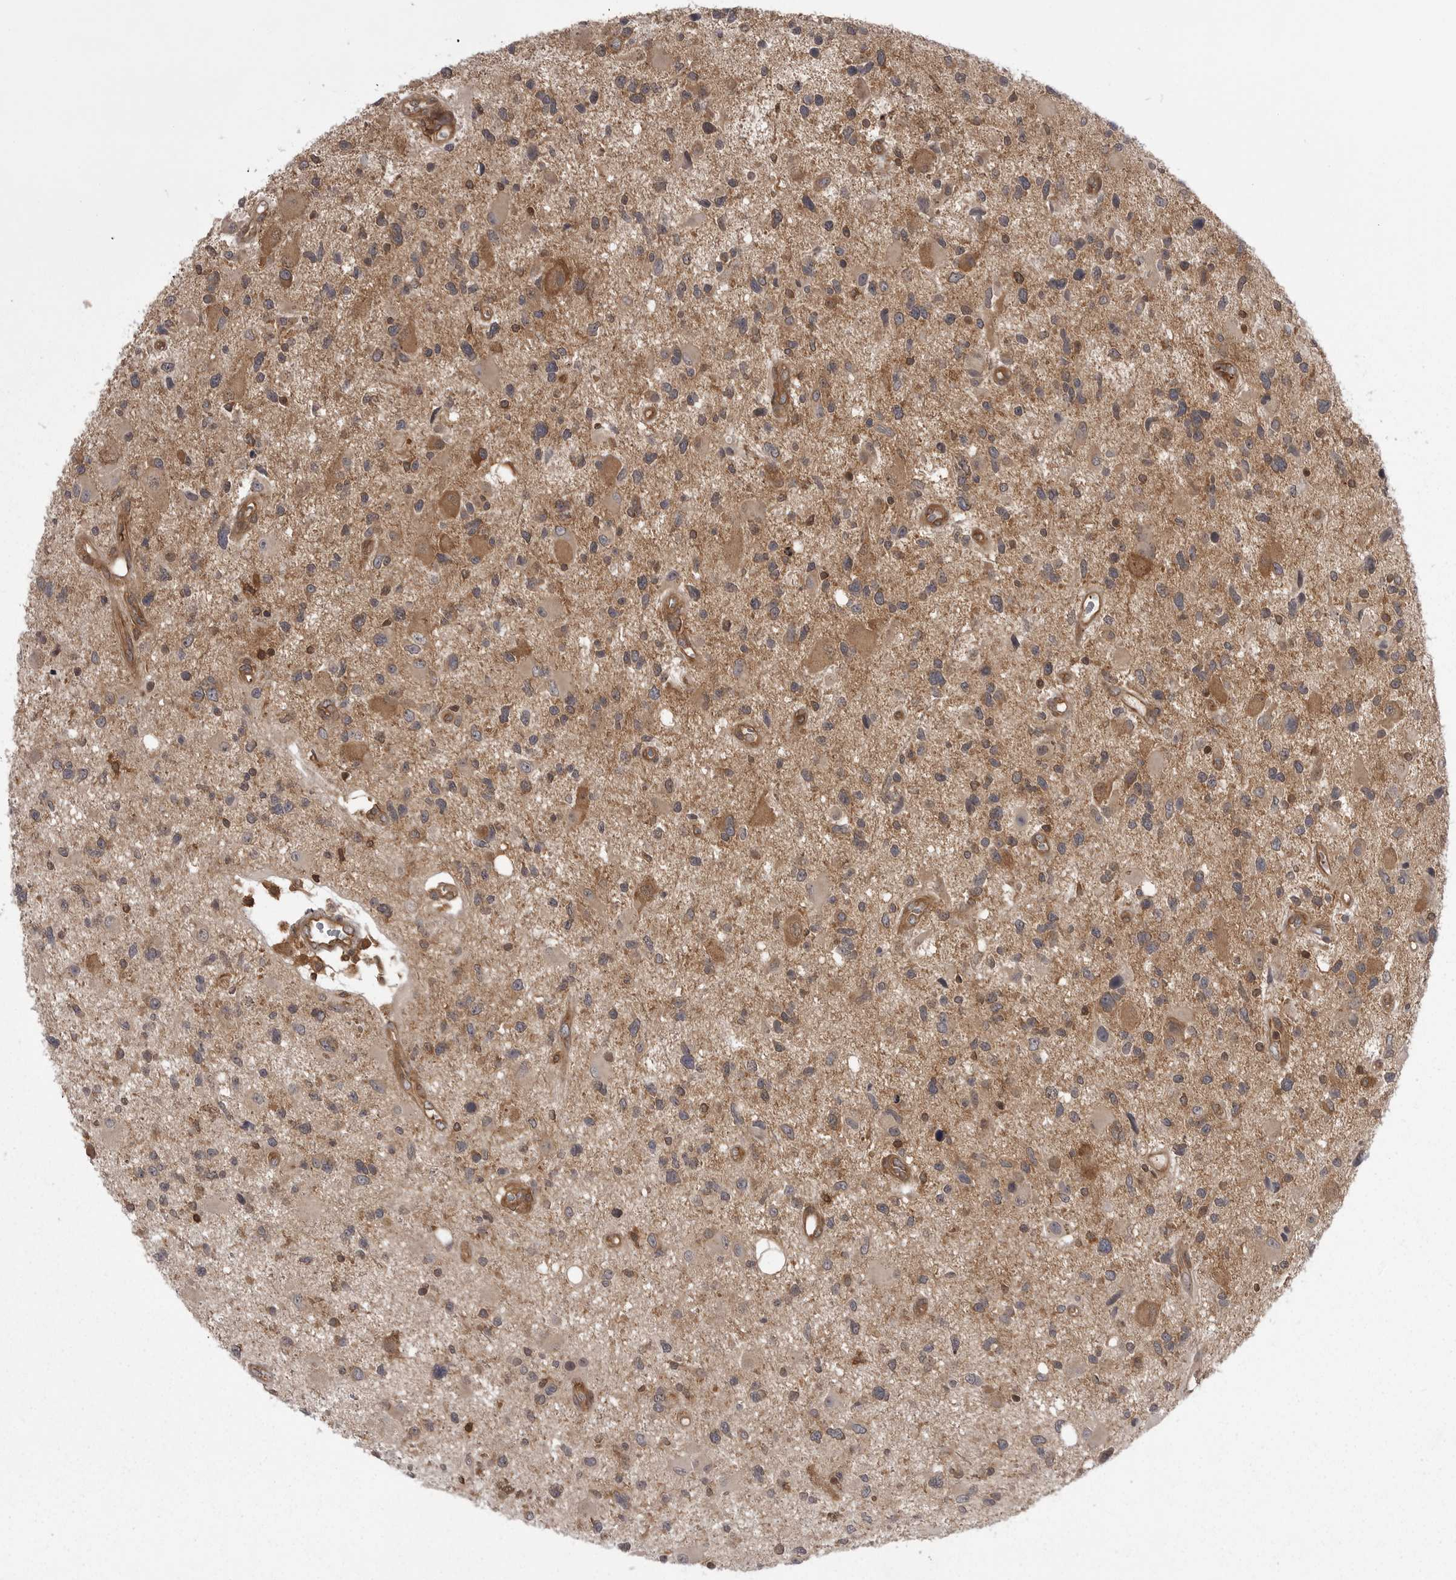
{"staining": {"intensity": "moderate", "quantity": "<25%", "location": "cytoplasmic/membranous"}, "tissue": "glioma", "cell_type": "Tumor cells", "image_type": "cancer", "snomed": [{"axis": "morphology", "description": "Glioma, malignant, High grade"}, {"axis": "topography", "description": "Brain"}], "caption": "There is low levels of moderate cytoplasmic/membranous positivity in tumor cells of glioma, as demonstrated by immunohistochemical staining (brown color).", "gene": "STK24", "patient": {"sex": "male", "age": 33}}